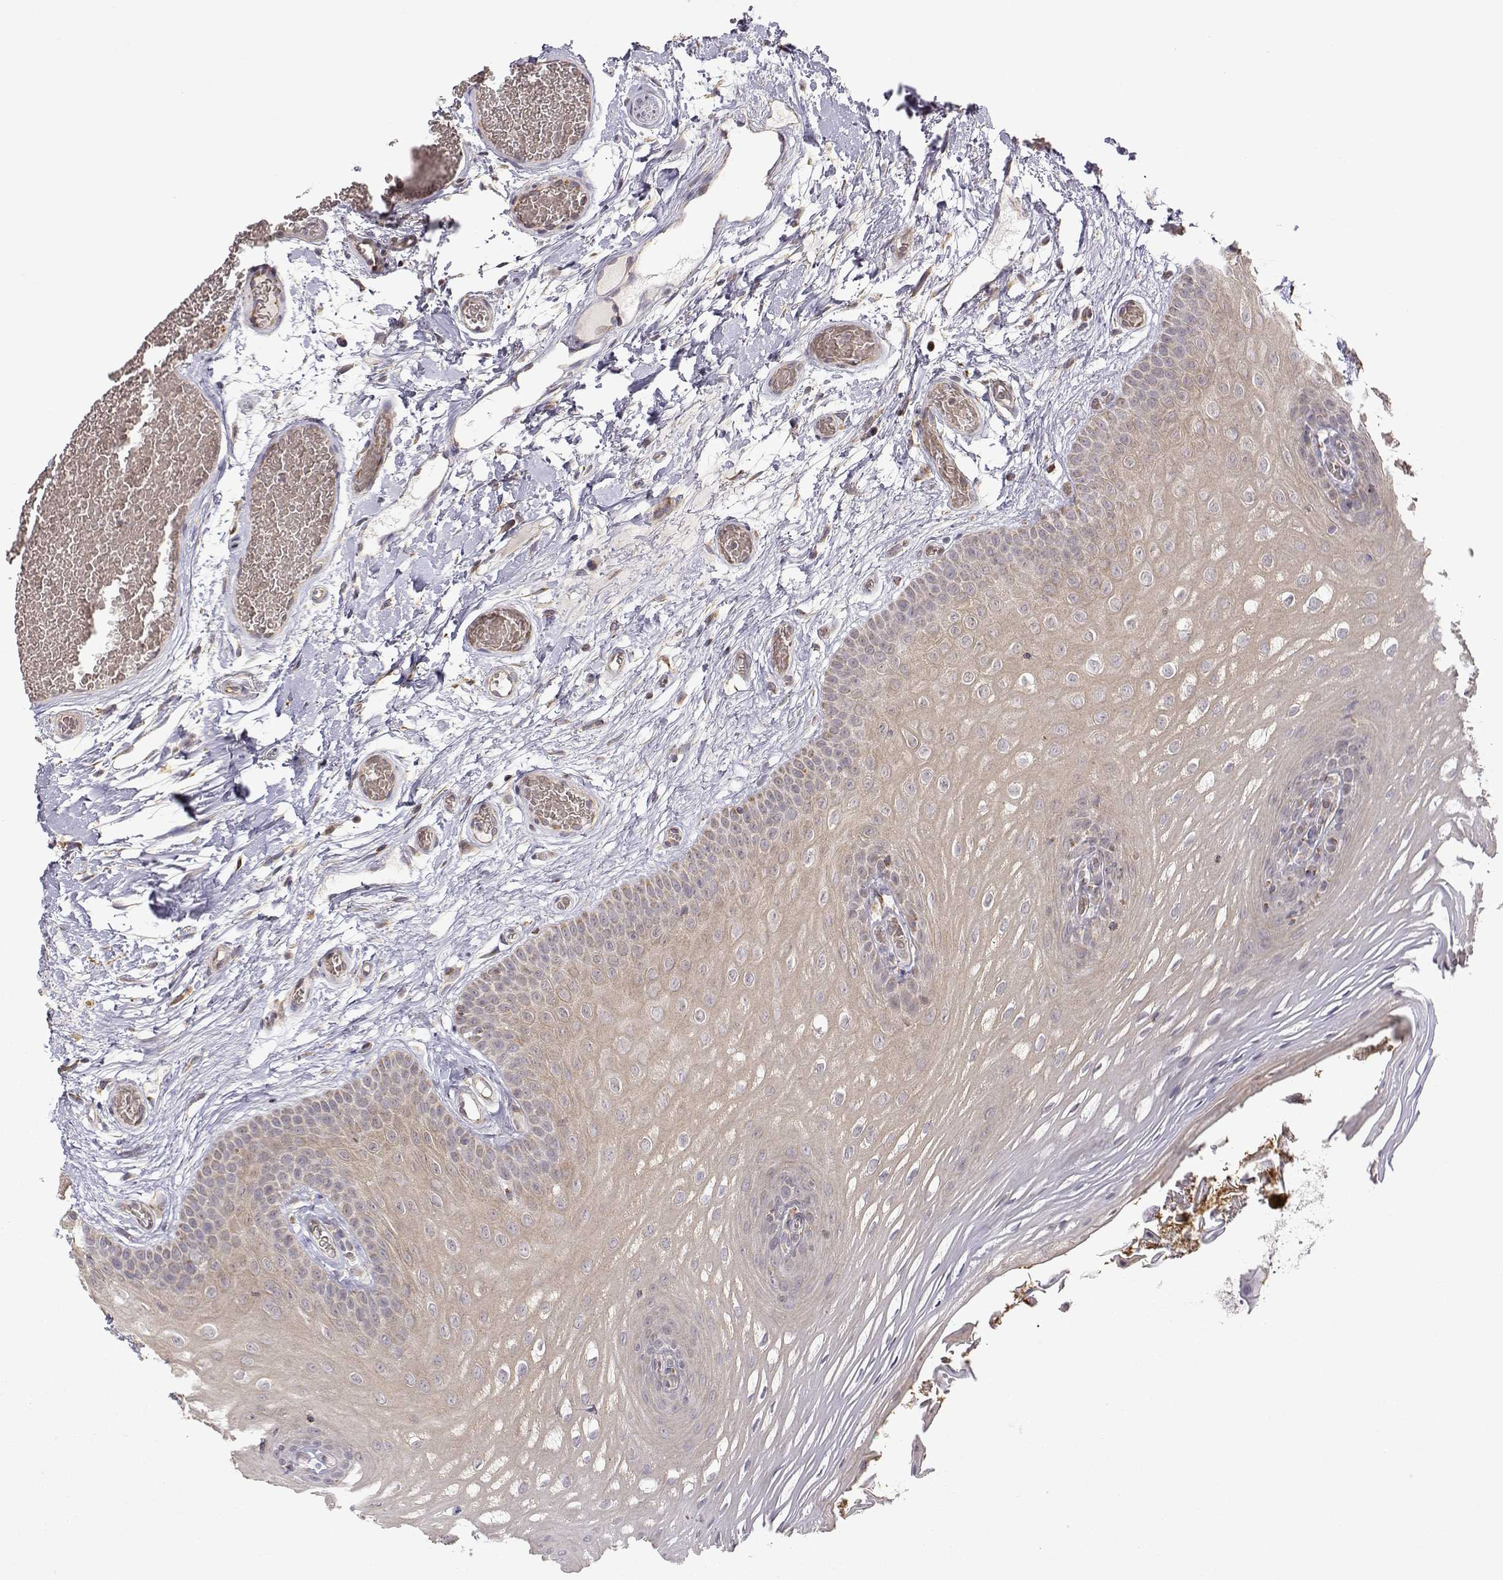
{"staining": {"intensity": "weak", "quantity": ">75%", "location": "cytoplasmic/membranous"}, "tissue": "oral mucosa", "cell_type": "Squamous epithelial cells", "image_type": "normal", "snomed": [{"axis": "morphology", "description": "Normal tissue, NOS"}, {"axis": "morphology", "description": "Squamous cell carcinoma, NOS"}, {"axis": "topography", "description": "Oral tissue"}, {"axis": "topography", "description": "Head-Neck"}], "caption": "A brown stain highlights weak cytoplasmic/membranous expression of a protein in squamous epithelial cells of benign oral mucosa.", "gene": "EXOG", "patient": {"sex": "male", "age": 78}}